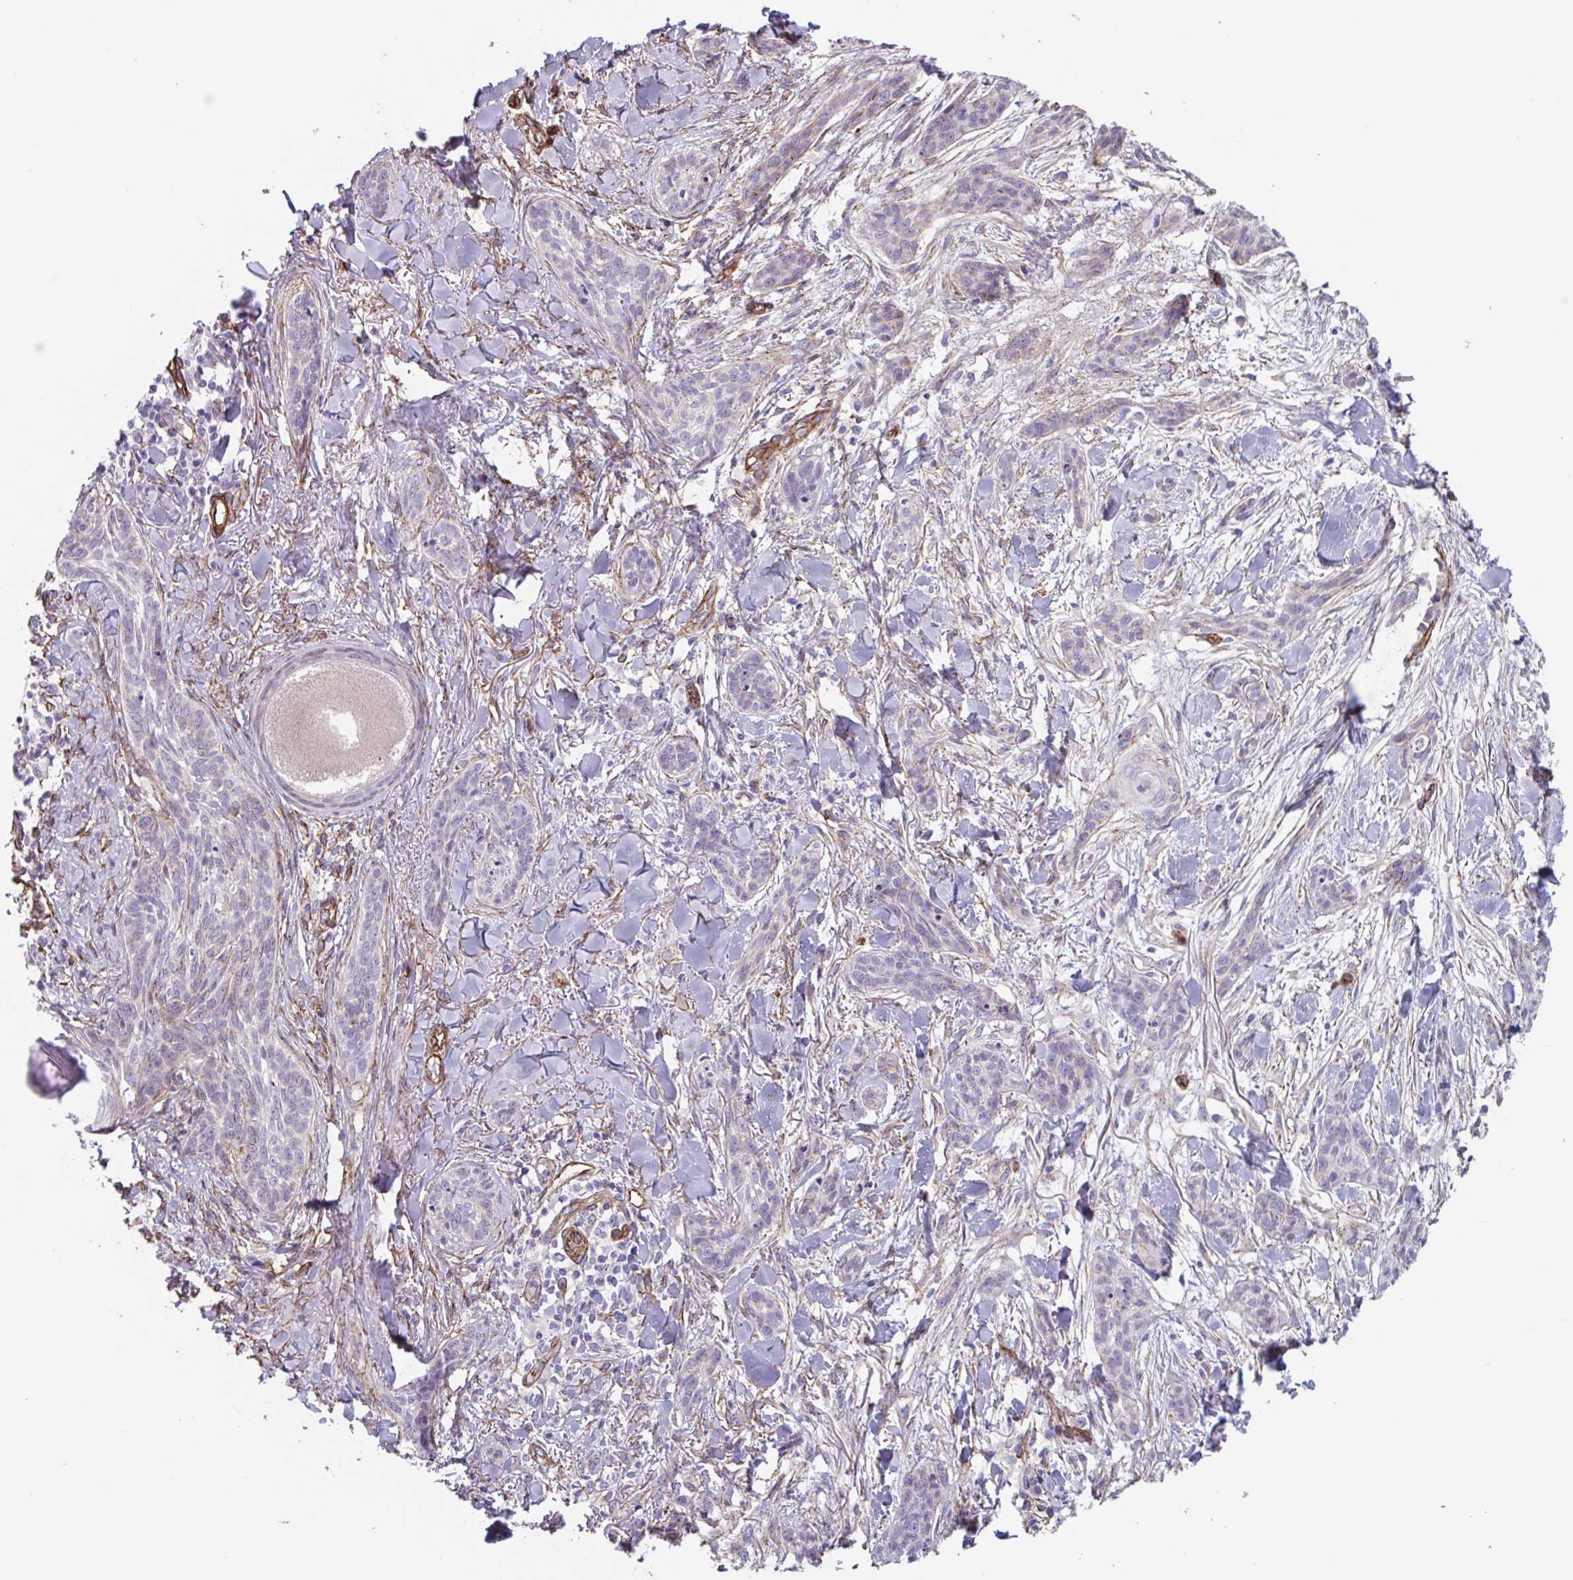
{"staining": {"intensity": "negative", "quantity": "none", "location": "none"}, "tissue": "skin cancer", "cell_type": "Tumor cells", "image_type": "cancer", "snomed": [{"axis": "morphology", "description": "Basal cell carcinoma"}, {"axis": "topography", "description": "Skin"}], "caption": "DAB (3,3'-diaminobenzidine) immunohistochemical staining of skin cancer reveals no significant staining in tumor cells. Brightfield microscopy of IHC stained with DAB (brown) and hematoxylin (blue), captured at high magnification.", "gene": "CITED4", "patient": {"sex": "male", "age": 52}}